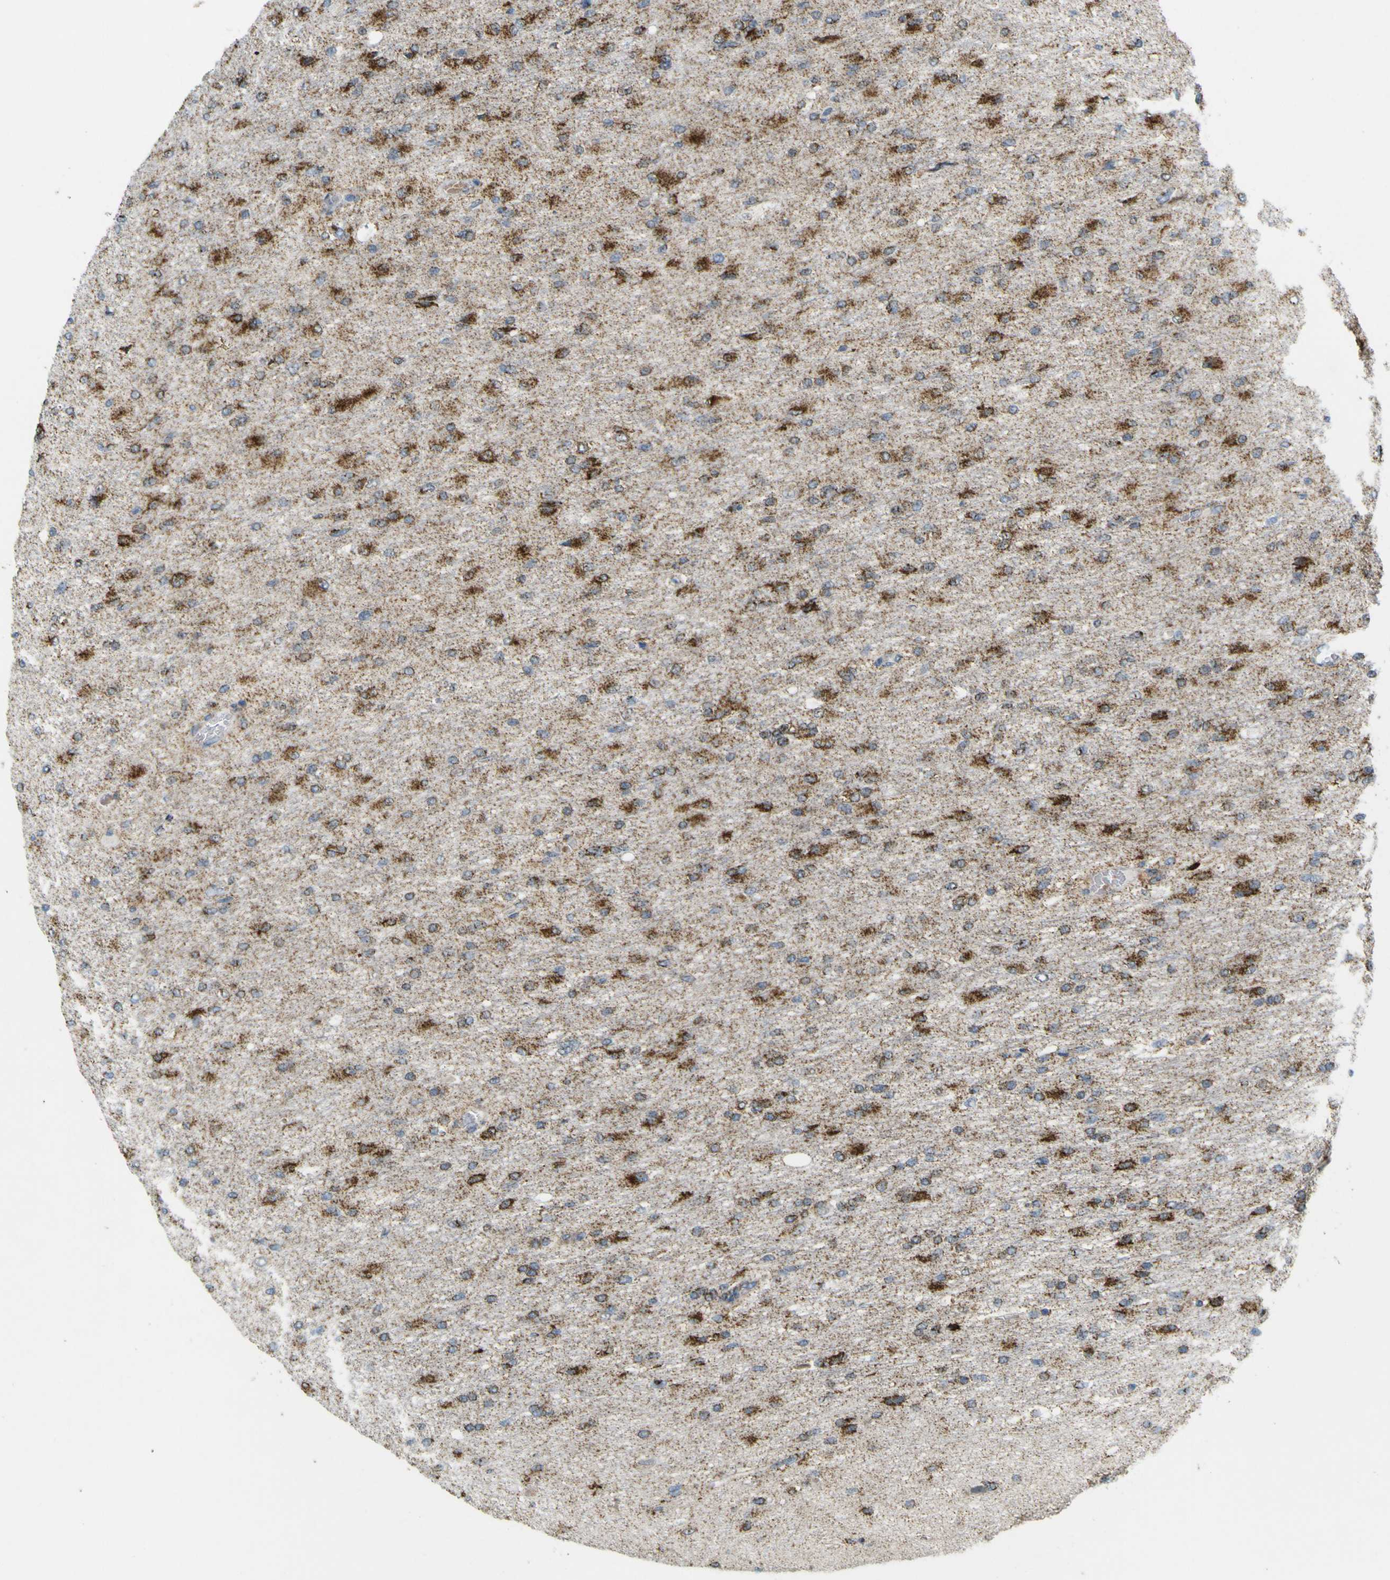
{"staining": {"intensity": "moderate", "quantity": ">75%", "location": "cytoplasmic/membranous"}, "tissue": "glioma", "cell_type": "Tumor cells", "image_type": "cancer", "snomed": [{"axis": "morphology", "description": "Glioma, malignant, High grade"}, {"axis": "topography", "description": "Cerebral cortex"}], "caption": "Moderate cytoplasmic/membranous positivity is present in about >75% of tumor cells in malignant high-grade glioma. (DAB IHC, brown staining for protein, blue staining for nuclei).", "gene": "ACBD5", "patient": {"sex": "female", "age": 36}}